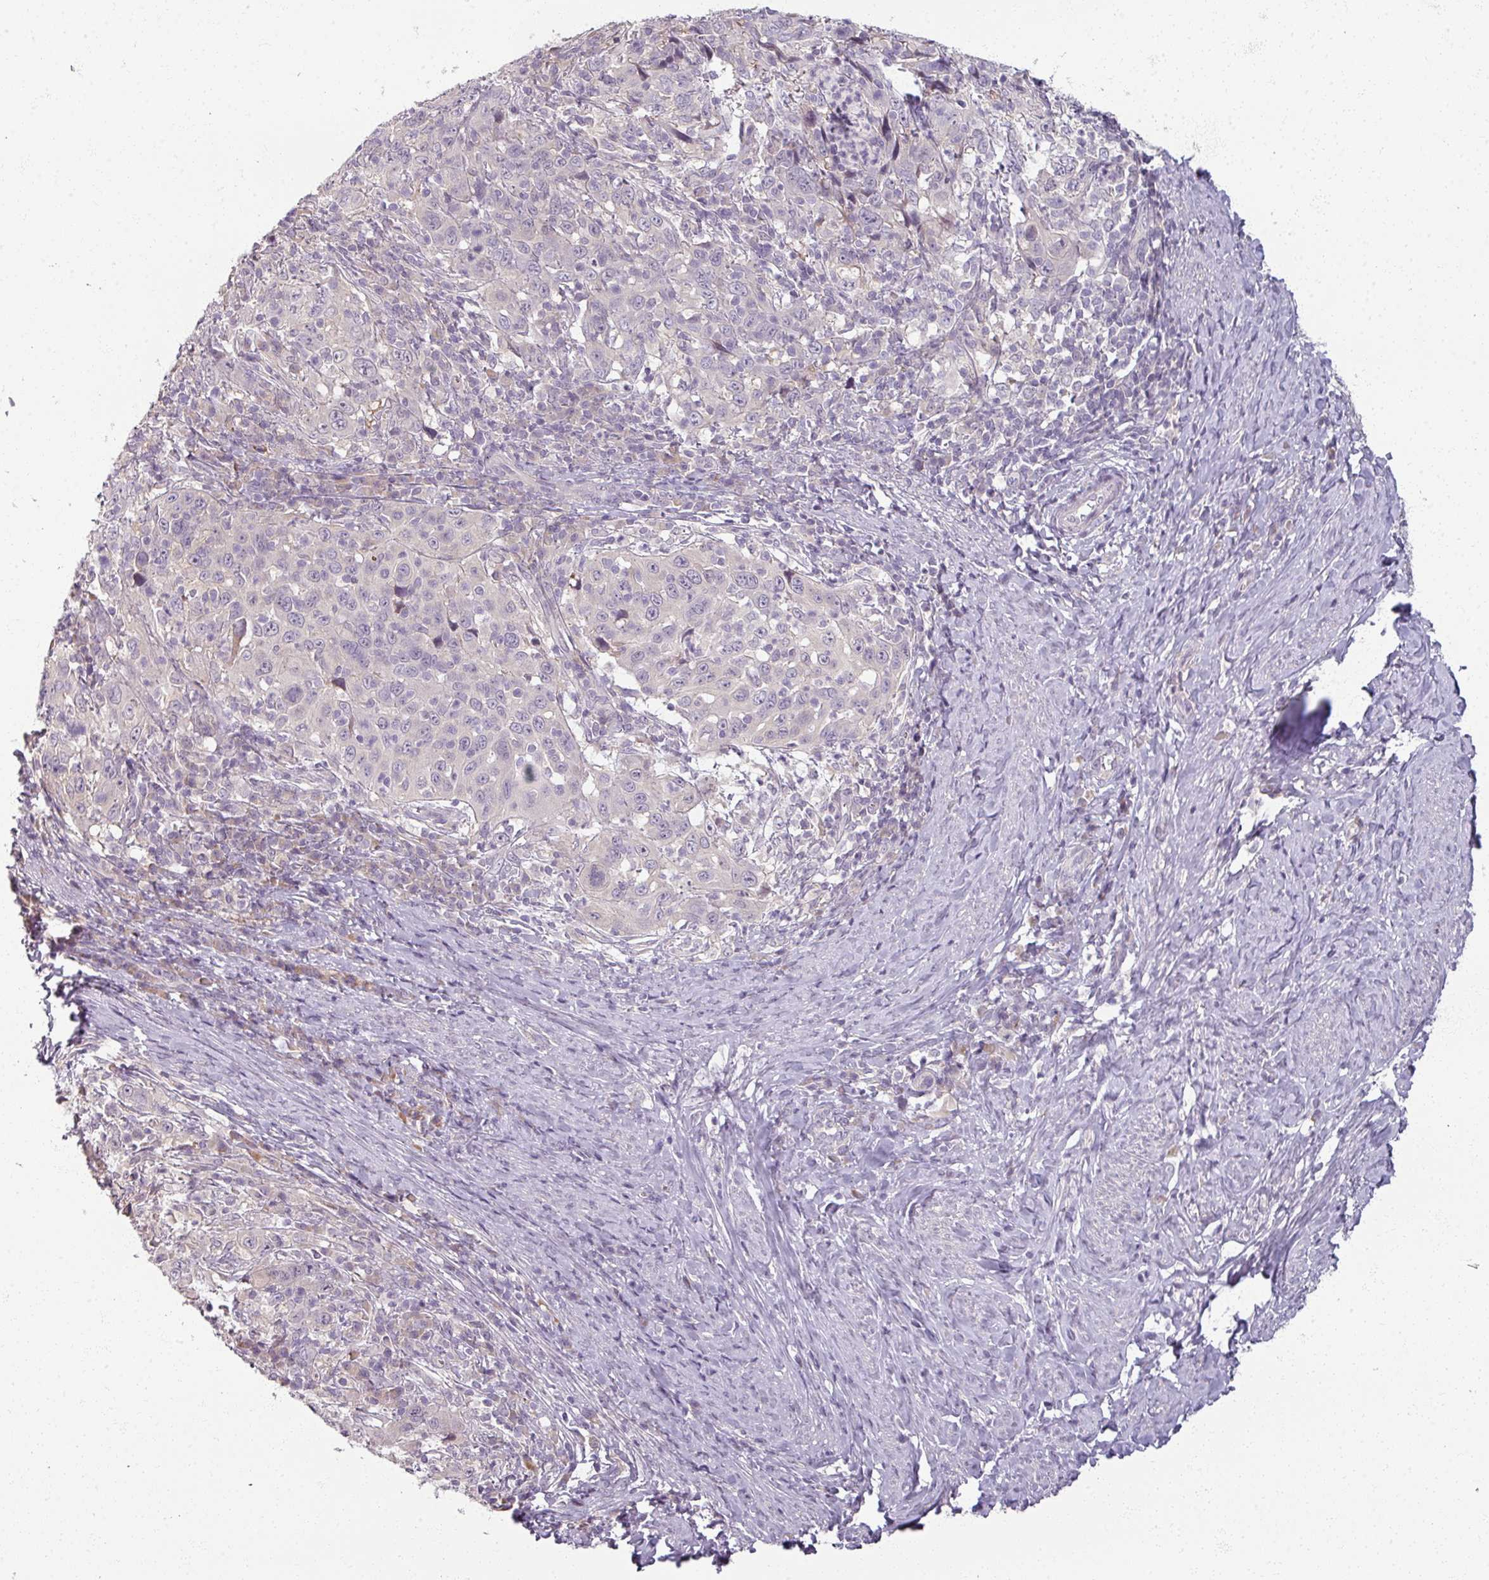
{"staining": {"intensity": "negative", "quantity": "none", "location": "none"}, "tissue": "cervical cancer", "cell_type": "Tumor cells", "image_type": "cancer", "snomed": [{"axis": "morphology", "description": "Squamous cell carcinoma, NOS"}, {"axis": "topography", "description": "Cervix"}], "caption": "The photomicrograph exhibits no staining of tumor cells in squamous cell carcinoma (cervical).", "gene": "MYMK", "patient": {"sex": "female", "age": 46}}